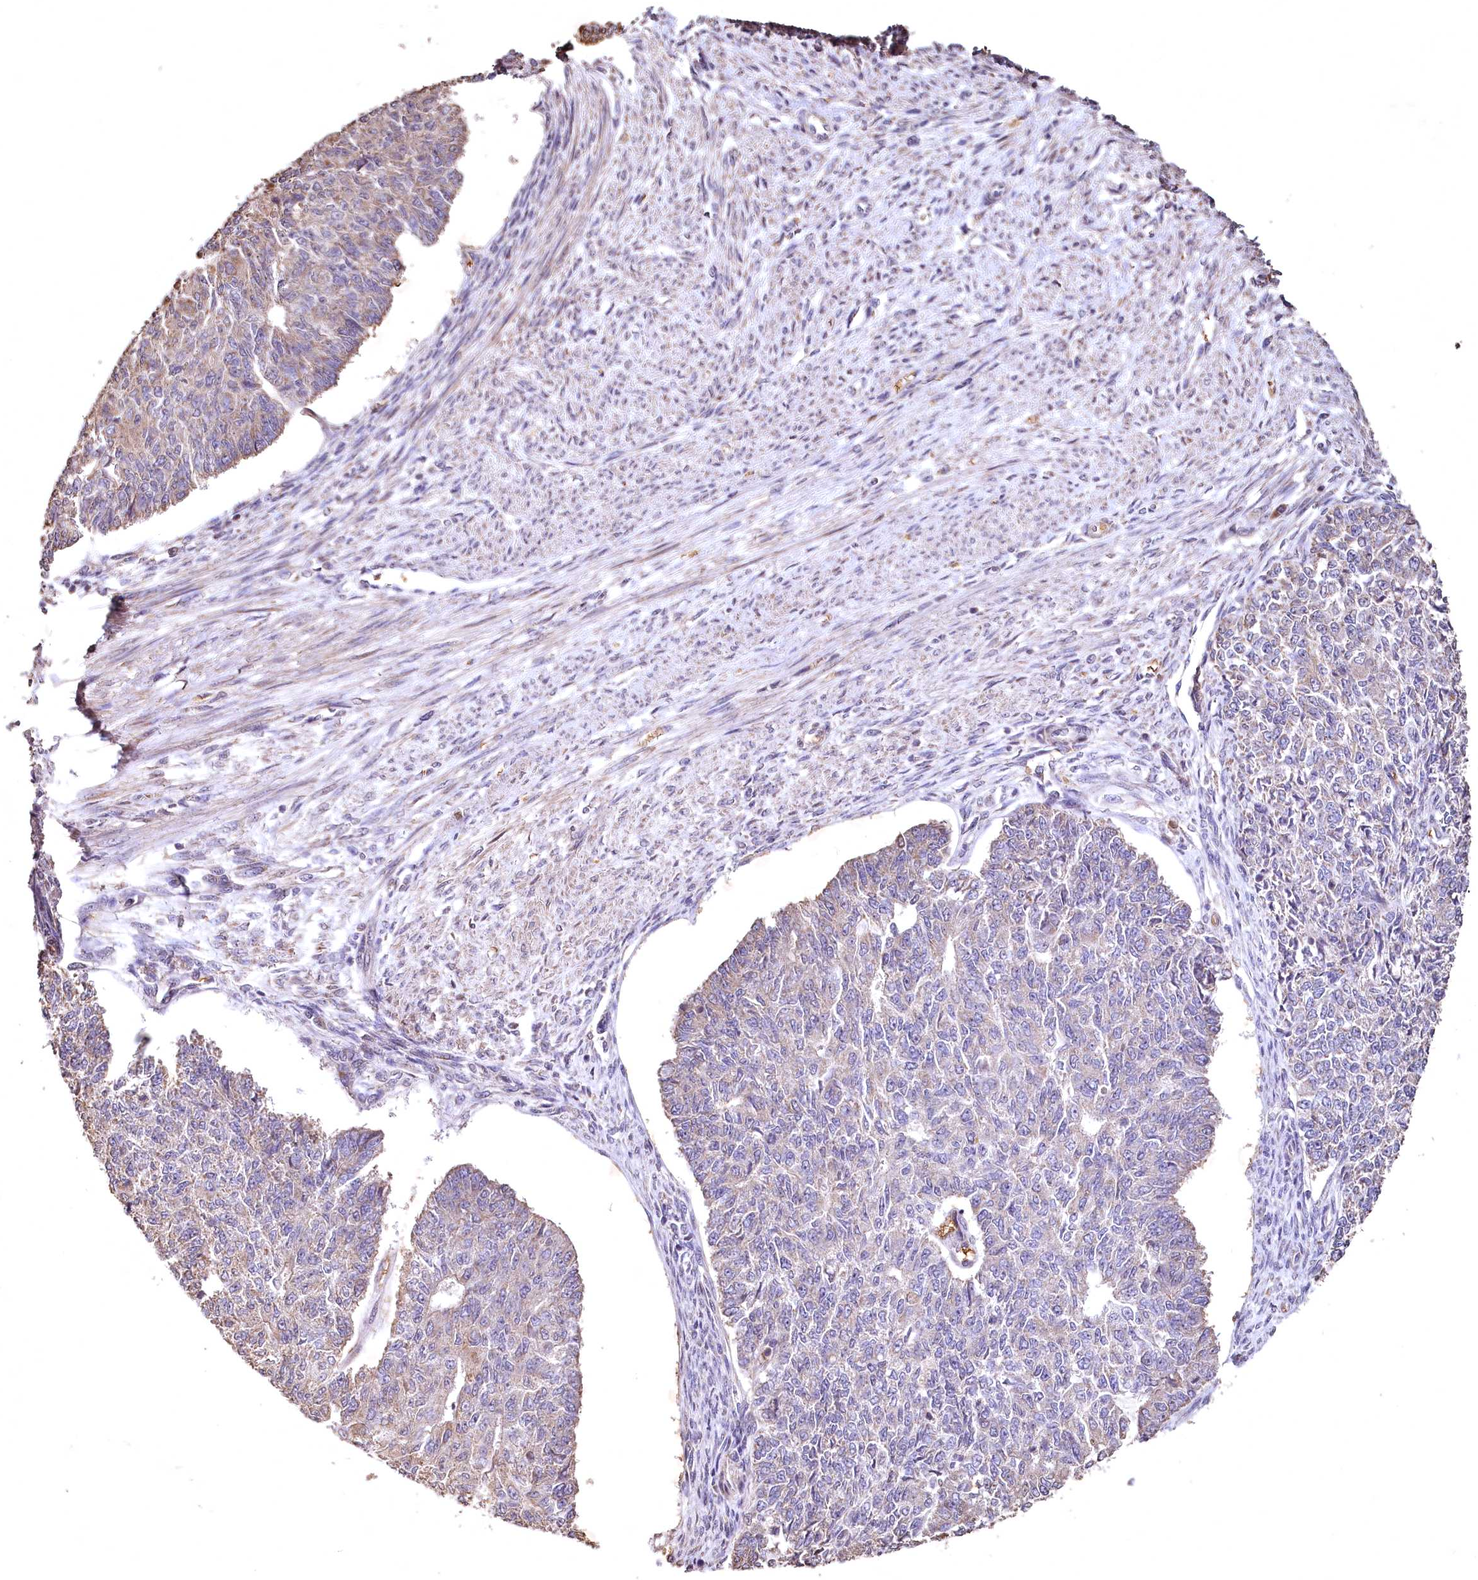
{"staining": {"intensity": "weak", "quantity": "<25%", "location": "cytoplasmic/membranous"}, "tissue": "endometrial cancer", "cell_type": "Tumor cells", "image_type": "cancer", "snomed": [{"axis": "morphology", "description": "Adenocarcinoma, NOS"}, {"axis": "topography", "description": "Endometrium"}], "caption": "An immunohistochemistry (IHC) image of endometrial cancer is shown. There is no staining in tumor cells of endometrial cancer.", "gene": "SPTA1", "patient": {"sex": "female", "age": 32}}